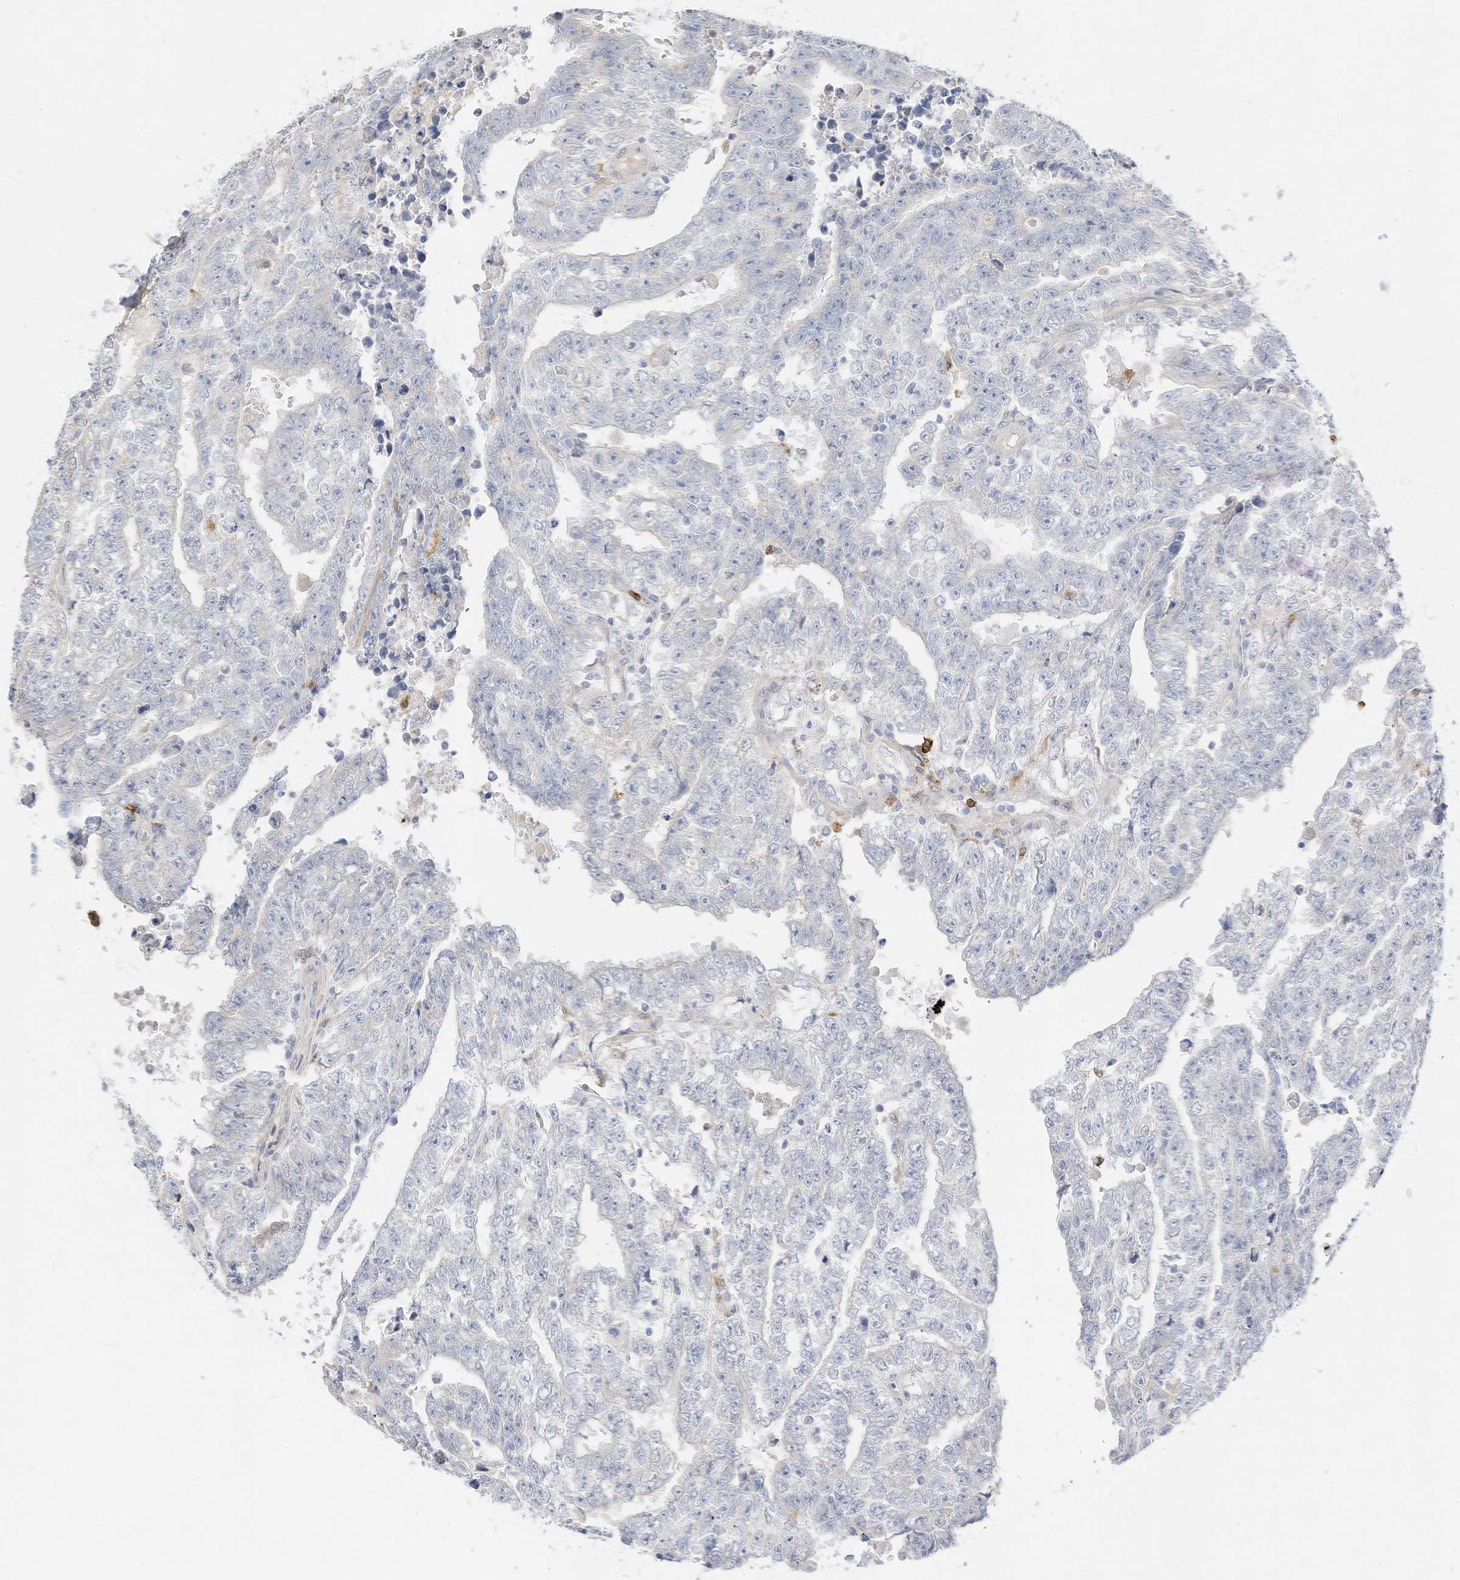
{"staining": {"intensity": "negative", "quantity": "none", "location": "none"}, "tissue": "testis cancer", "cell_type": "Tumor cells", "image_type": "cancer", "snomed": [{"axis": "morphology", "description": "Carcinoma, Embryonal, NOS"}, {"axis": "topography", "description": "Testis"}], "caption": "High magnification brightfield microscopy of embryonal carcinoma (testis) stained with DAB (brown) and counterstained with hematoxylin (blue): tumor cells show no significant staining. (Stains: DAB (3,3'-diaminobenzidine) immunohistochemistry (IHC) with hematoxylin counter stain, Microscopy: brightfield microscopy at high magnification).", "gene": "ATP13A1", "patient": {"sex": "male", "age": 25}}